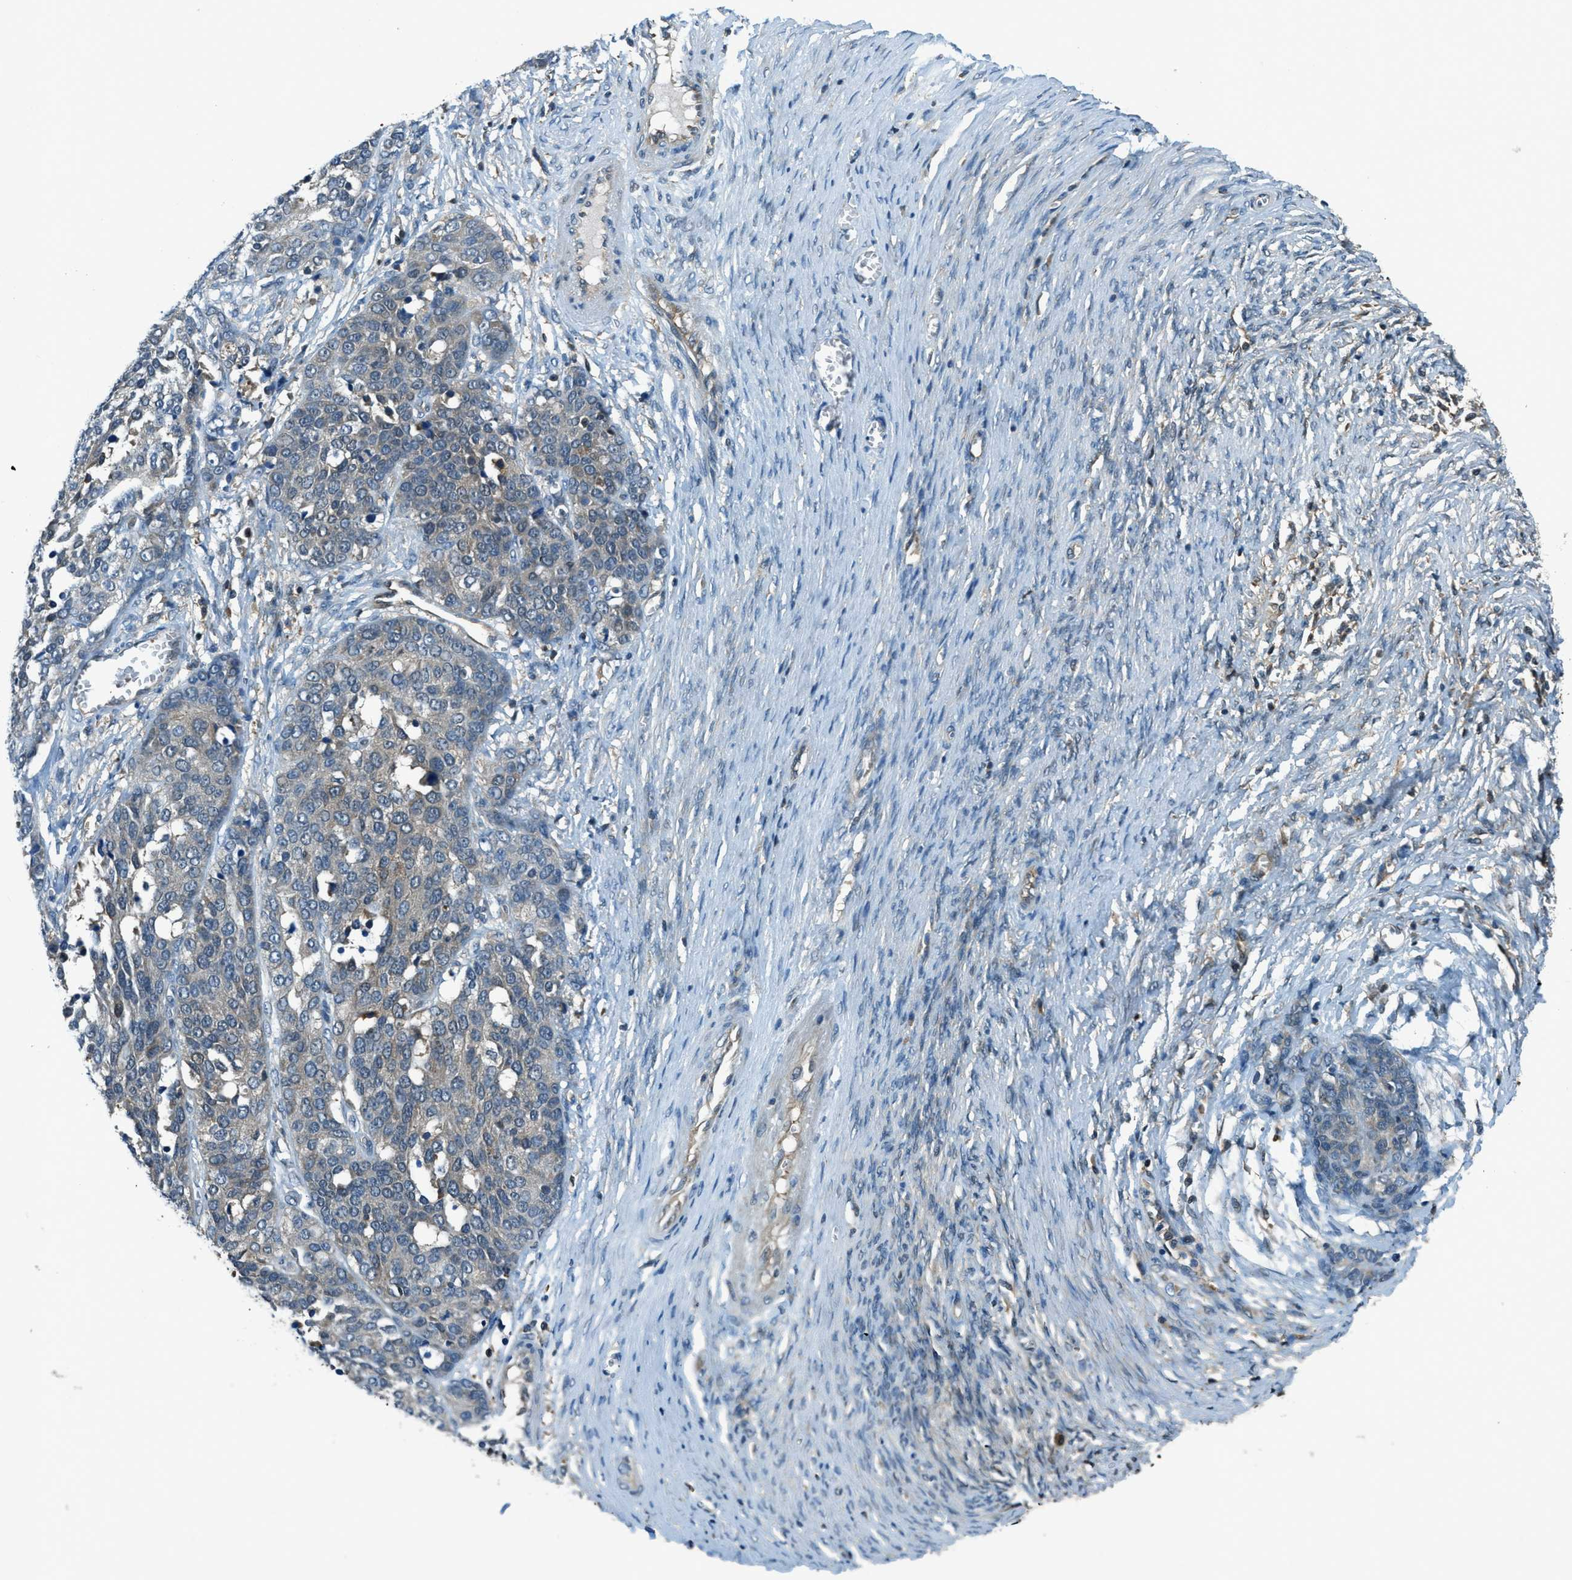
{"staining": {"intensity": "negative", "quantity": "none", "location": "none"}, "tissue": "ovarian cancer", "cell_type": "Tumor cells", "image_type": "cancer", "snomed": [{"axis": "morphology", "description": "Cystadenocarcinoma, serous, NOS"}, {"axis": "topography", "description": "Ovary"}], "caption": "Micrograph shows no significant protein staining in tumor cells of ovarian cancer (serous cystadenocarcinoma).", "gene": "HEBP2", "patient": {"sex": "female", "age": 44}}